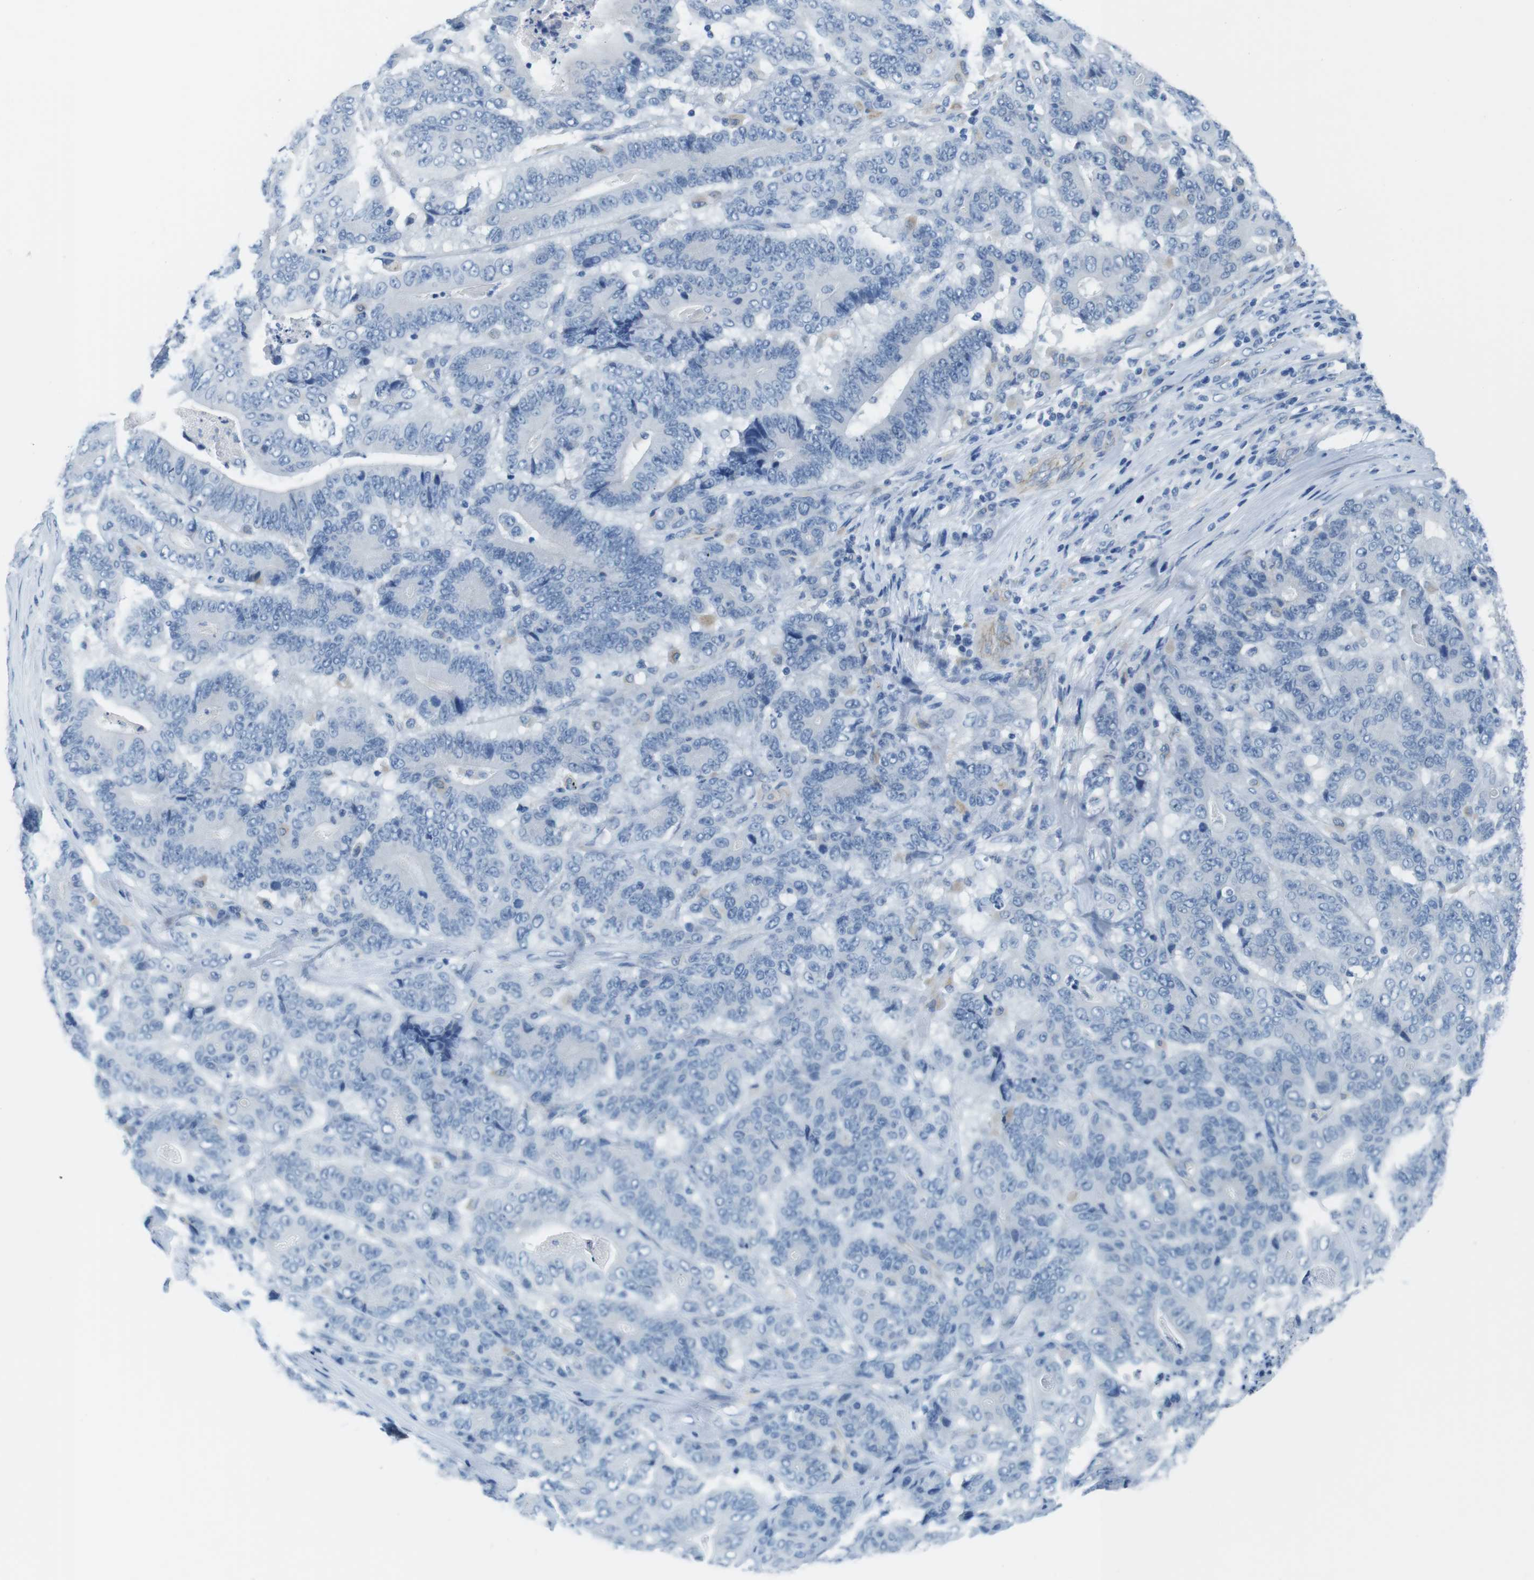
{"staining": {"intensity": "negative", "quantity": "none", "location": "none"}, "tissue": "stomach cancer", "cell_type": "Tumor cells", "image_type": "cancer", "snomed": [{"axis": "morphology", "description": "Adenocarcinoma, NOS"}, {"axis": "topography", "description": "Stomach"}], "caption": "IHC histopathology image of human stomach cancer (adenocarcinoma) stained for a protein (brown), which shows no expression in tumor cells. (Immunohistochemistry (ihc), brightfield microscopy, high magnification).", "gene": "SLC6A6", "patient": {"sex": "female", "age": 73}}